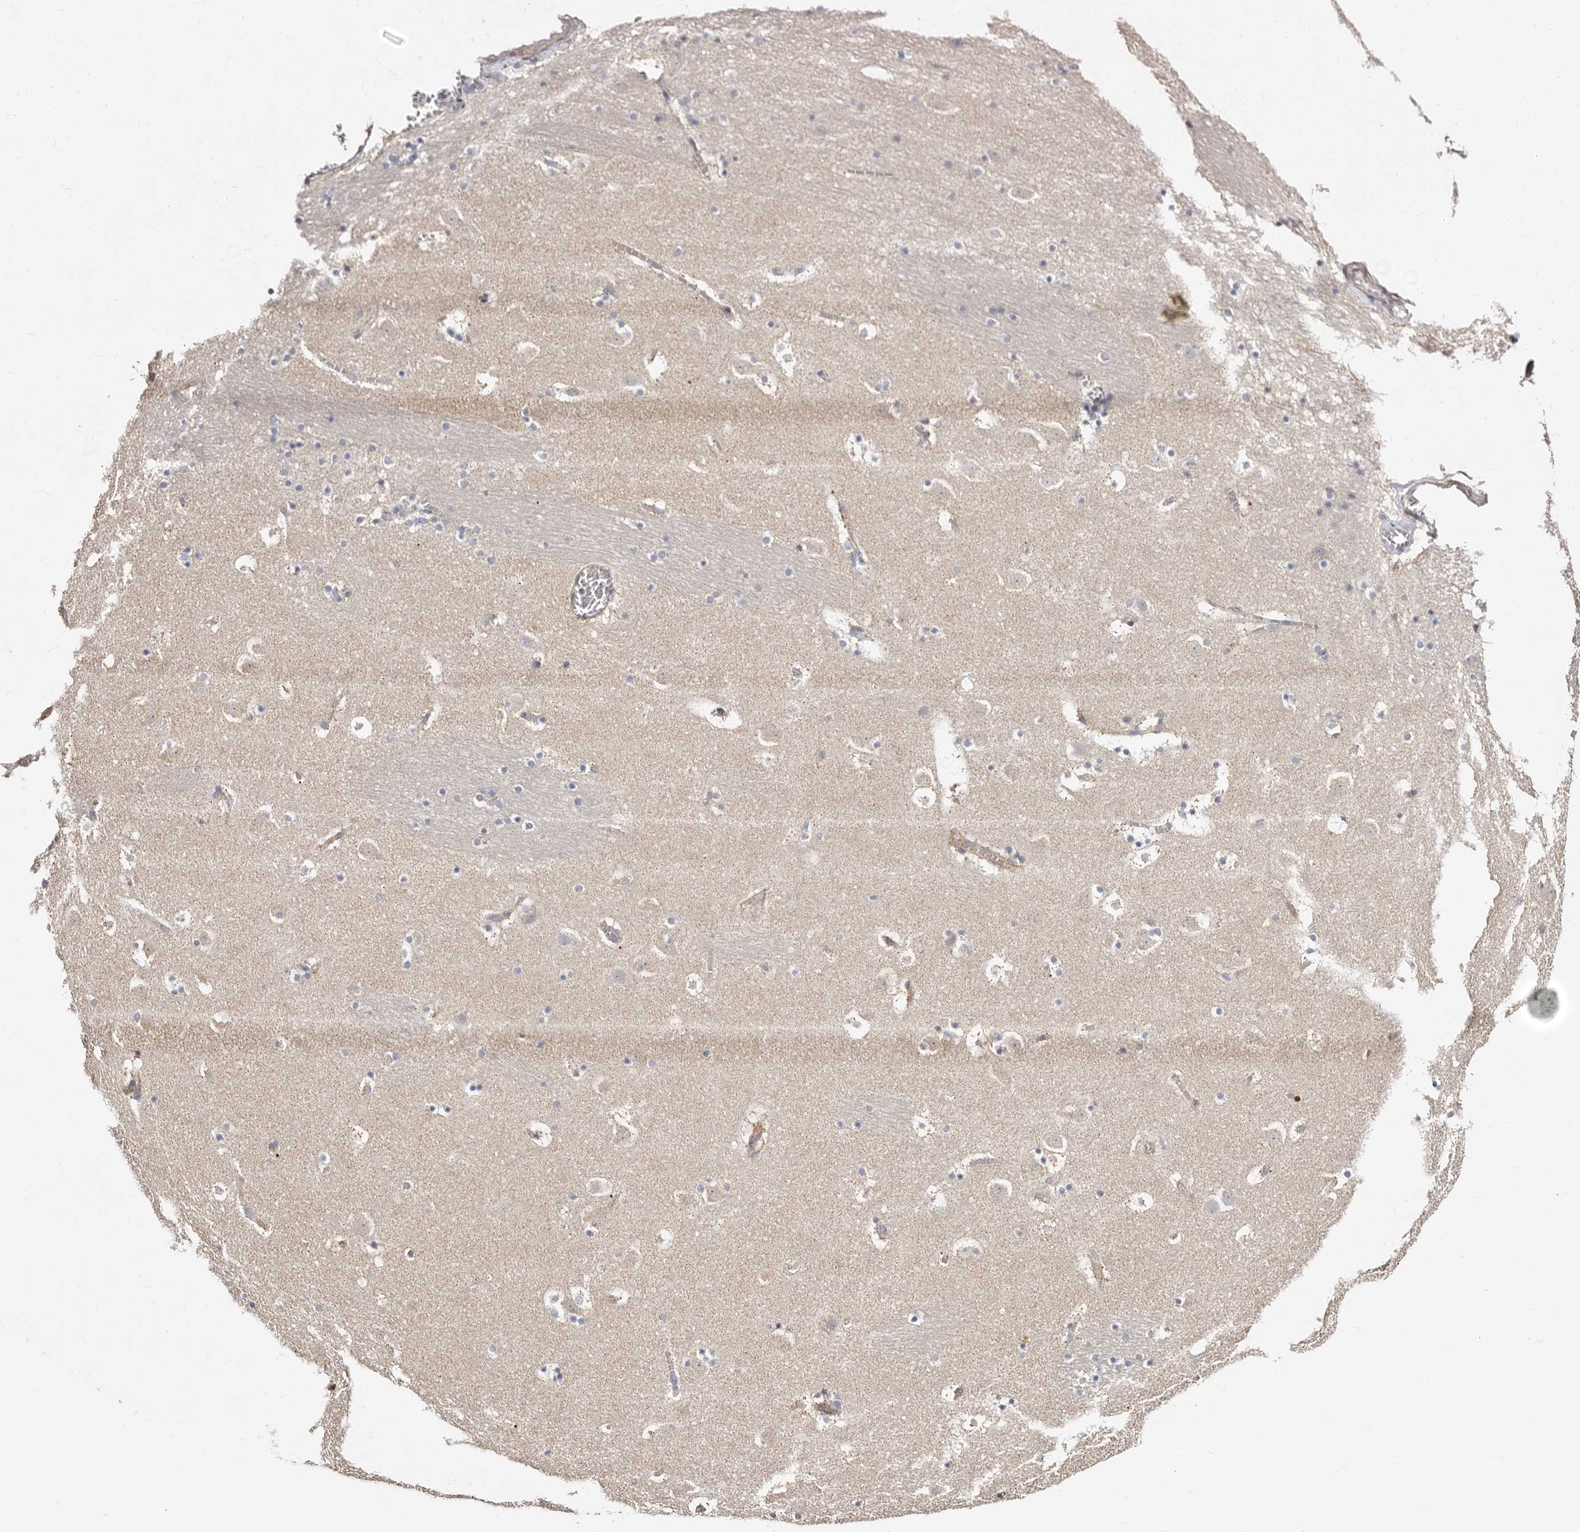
{"staining": {"intensity": "negative", "quantity": "none", "location": "none"}, "tissue": "caudate", "cell_type": "Glial cells", "image_type": "normal", "snomed": [{"axis": "morphology", "description": "Normal tissue, NOS"}, {"axis": "topography", "description": "Lateral ventricle wall"}], "caption": "A photomicrograph of caudate stained for a protein reveals no brown staining in glial cells. (DAB (3,3'-diaminobenzidine) immunohistochemistry (IHC) with hematoxylin counter stain).", "gene": "BAIAP2L1", "patient": {"sex": "male", "age": 45}}